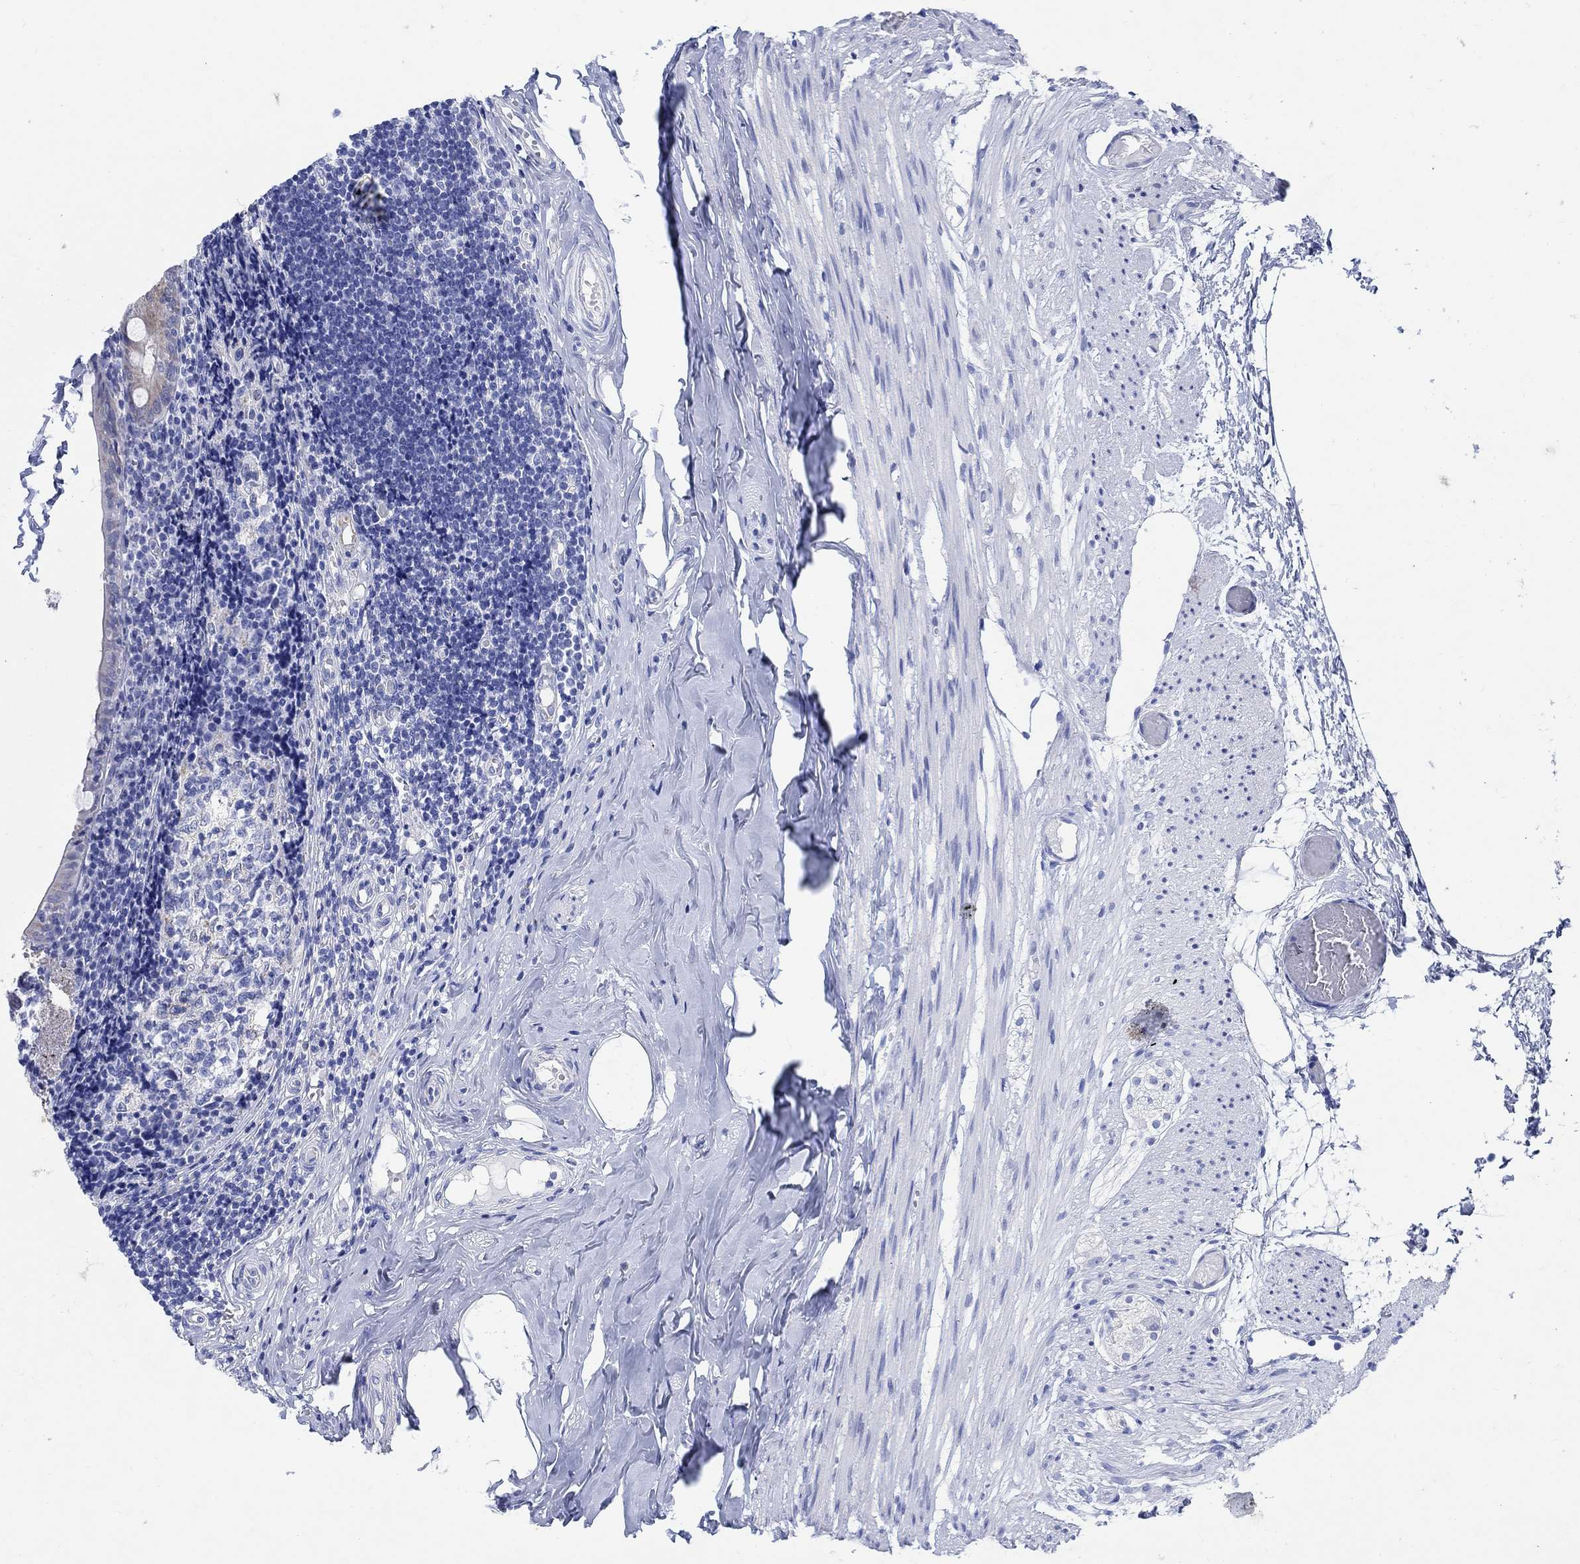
{"staining": {"intensity": "weak", "quantity": "25%-75%", "location": "cytoplasmic/membranous"}, "tissue": "appendix", "cell_type": "Glandular cells", "image_type": "normal", "snomed": [{"axis": "morphology", "description": "Normal tissue, NOS"}, {"axis": "topography", "description": "Appendix"}], "caption": "This image shows immunohistochemistry staining of normal human appendix, with low weak cytoplasmic/membranous expression in approximately 25%-75% of glandular cells.", "gene": "ZDHHC14", "patient": {"sex": "female", "age": 23}}